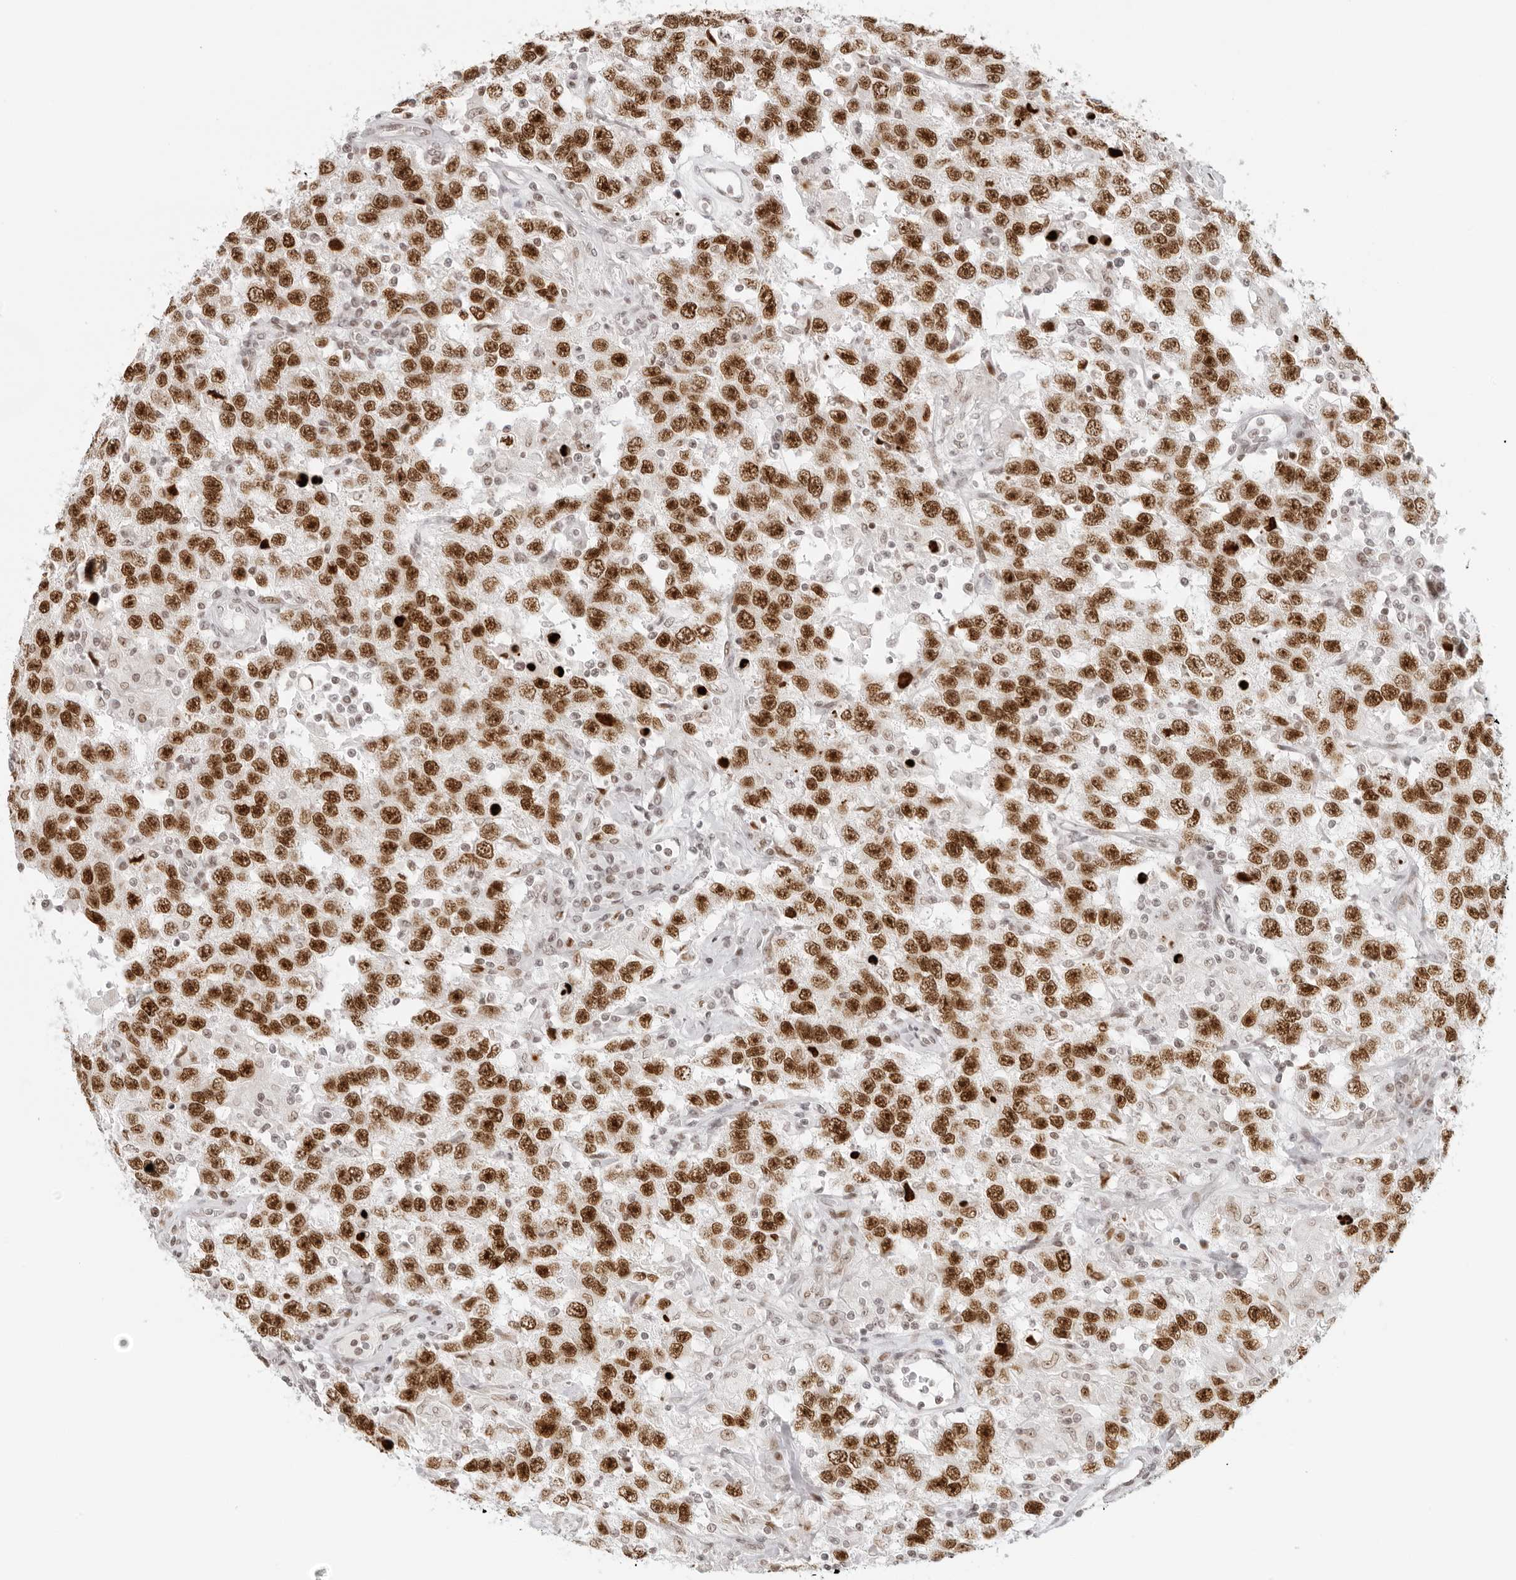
{"staining": {"intensity": "moderate", "quantity": ">75%", "location": "nuclear"}, "tissue": "testis cancer", "cell_type": "Tumor cells", "image_type": "cancer", "snomed": [{"axis": "morphology", "description": "Seminoma, NOS"}, {"axis": "topography", "description": "Testis"}], "caption": "Immunohistochemical staining of human testis cancer shows moderate nuclear protein expression in about >75% of tumor cells.", "gene": "RCC1", "patient": {"sex": "male", "age": 41}}